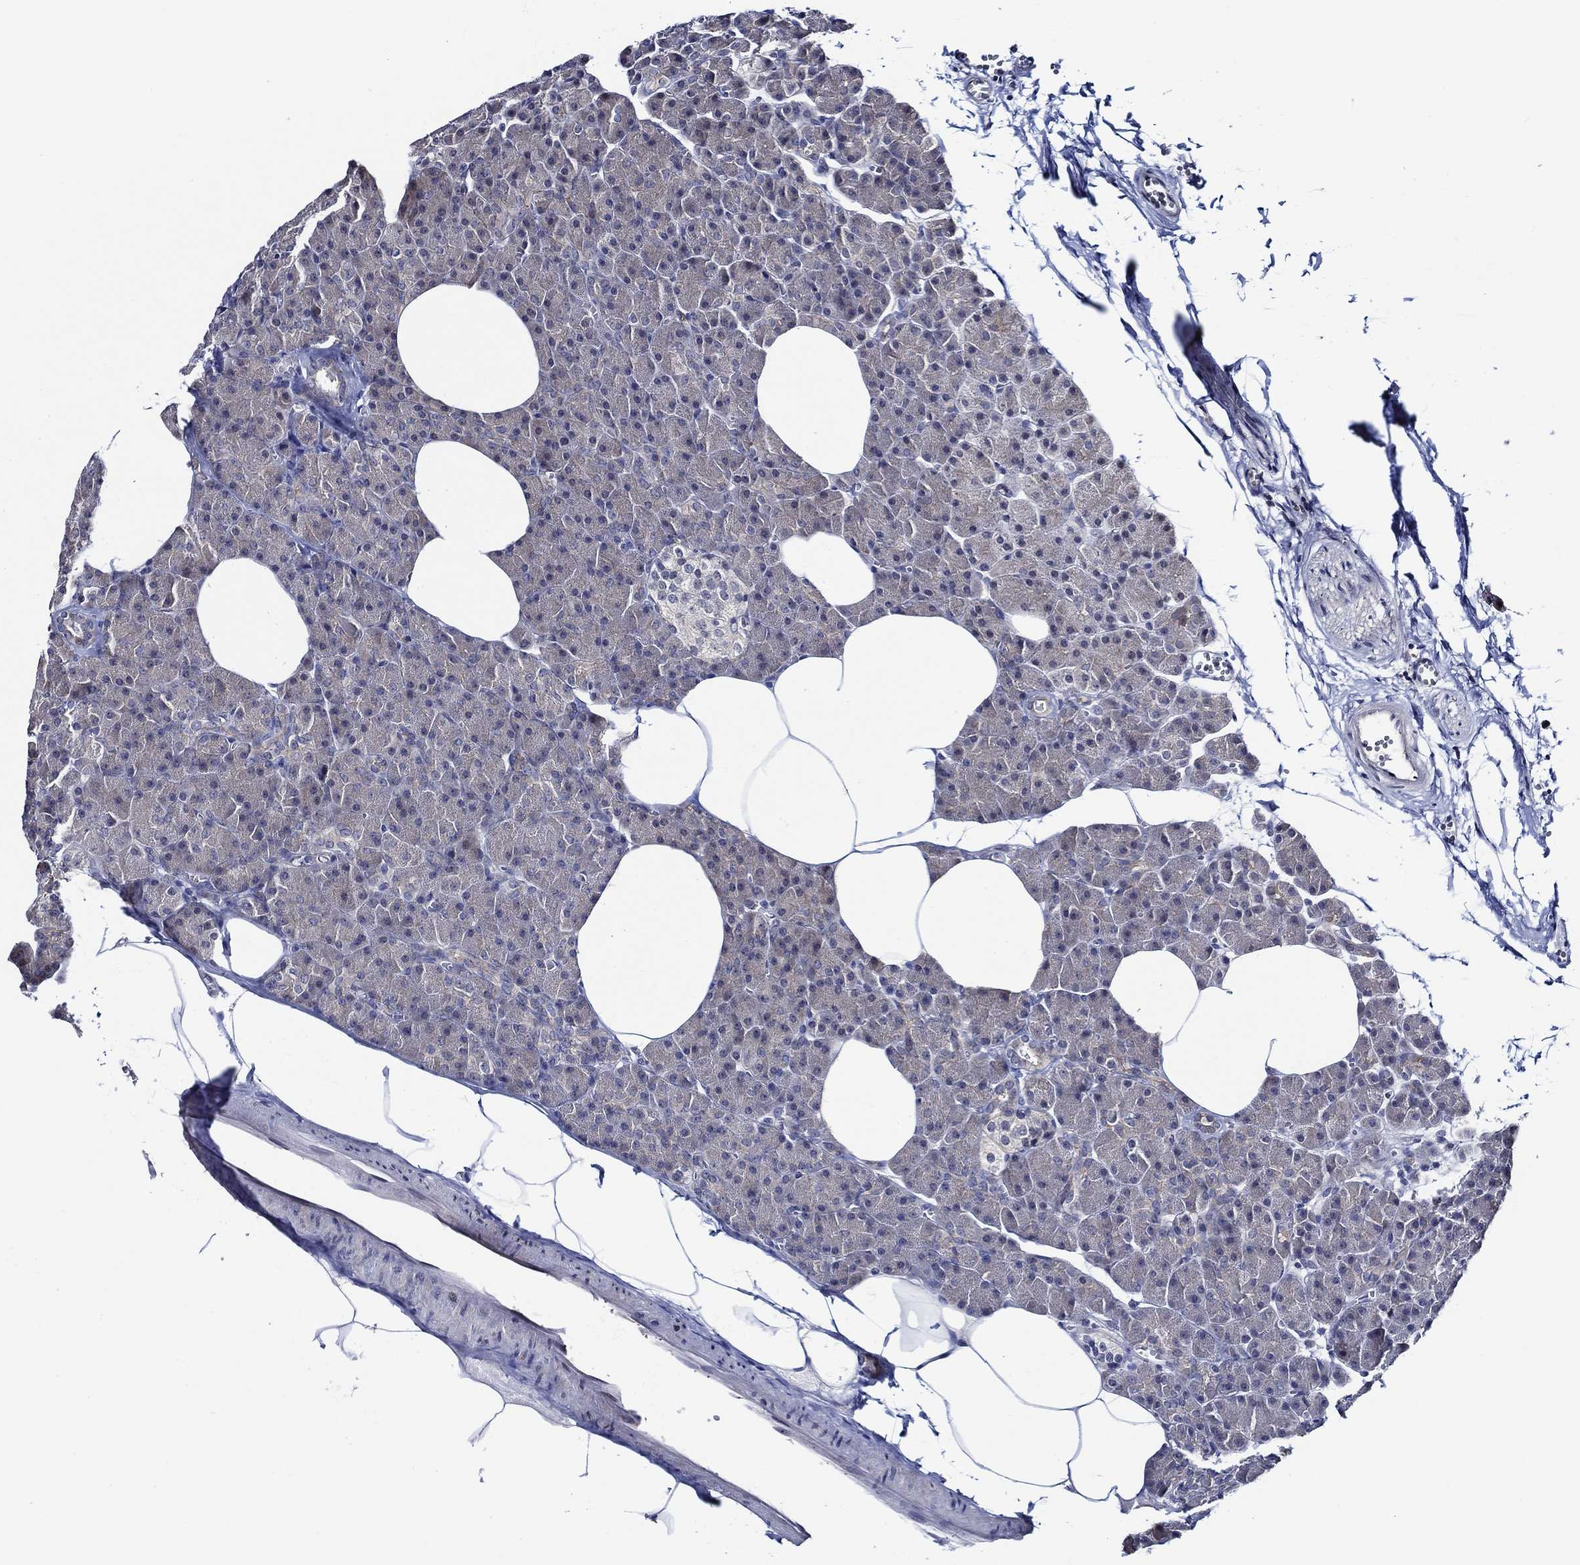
{"staining": {"intensity": "negative", "quantity": "none", "location": "none"}, "tissue": "pancreas", "cell_type": "Exocrine glandular cells", "image_type": "normal", "snomed": [{"axis": "morphology", "description": "Normal tissue, NOS"}, {"axis": "topography", "description": "Pancreas"}], "caption": "The histopathology image shows no staining of exocrine glandular cells in benign pancreas. (DAB IHC visualized using brightfield microscopy, high magnification).", "gene": "C8orf48", "patient": {"sex": "female", "age": 45}}